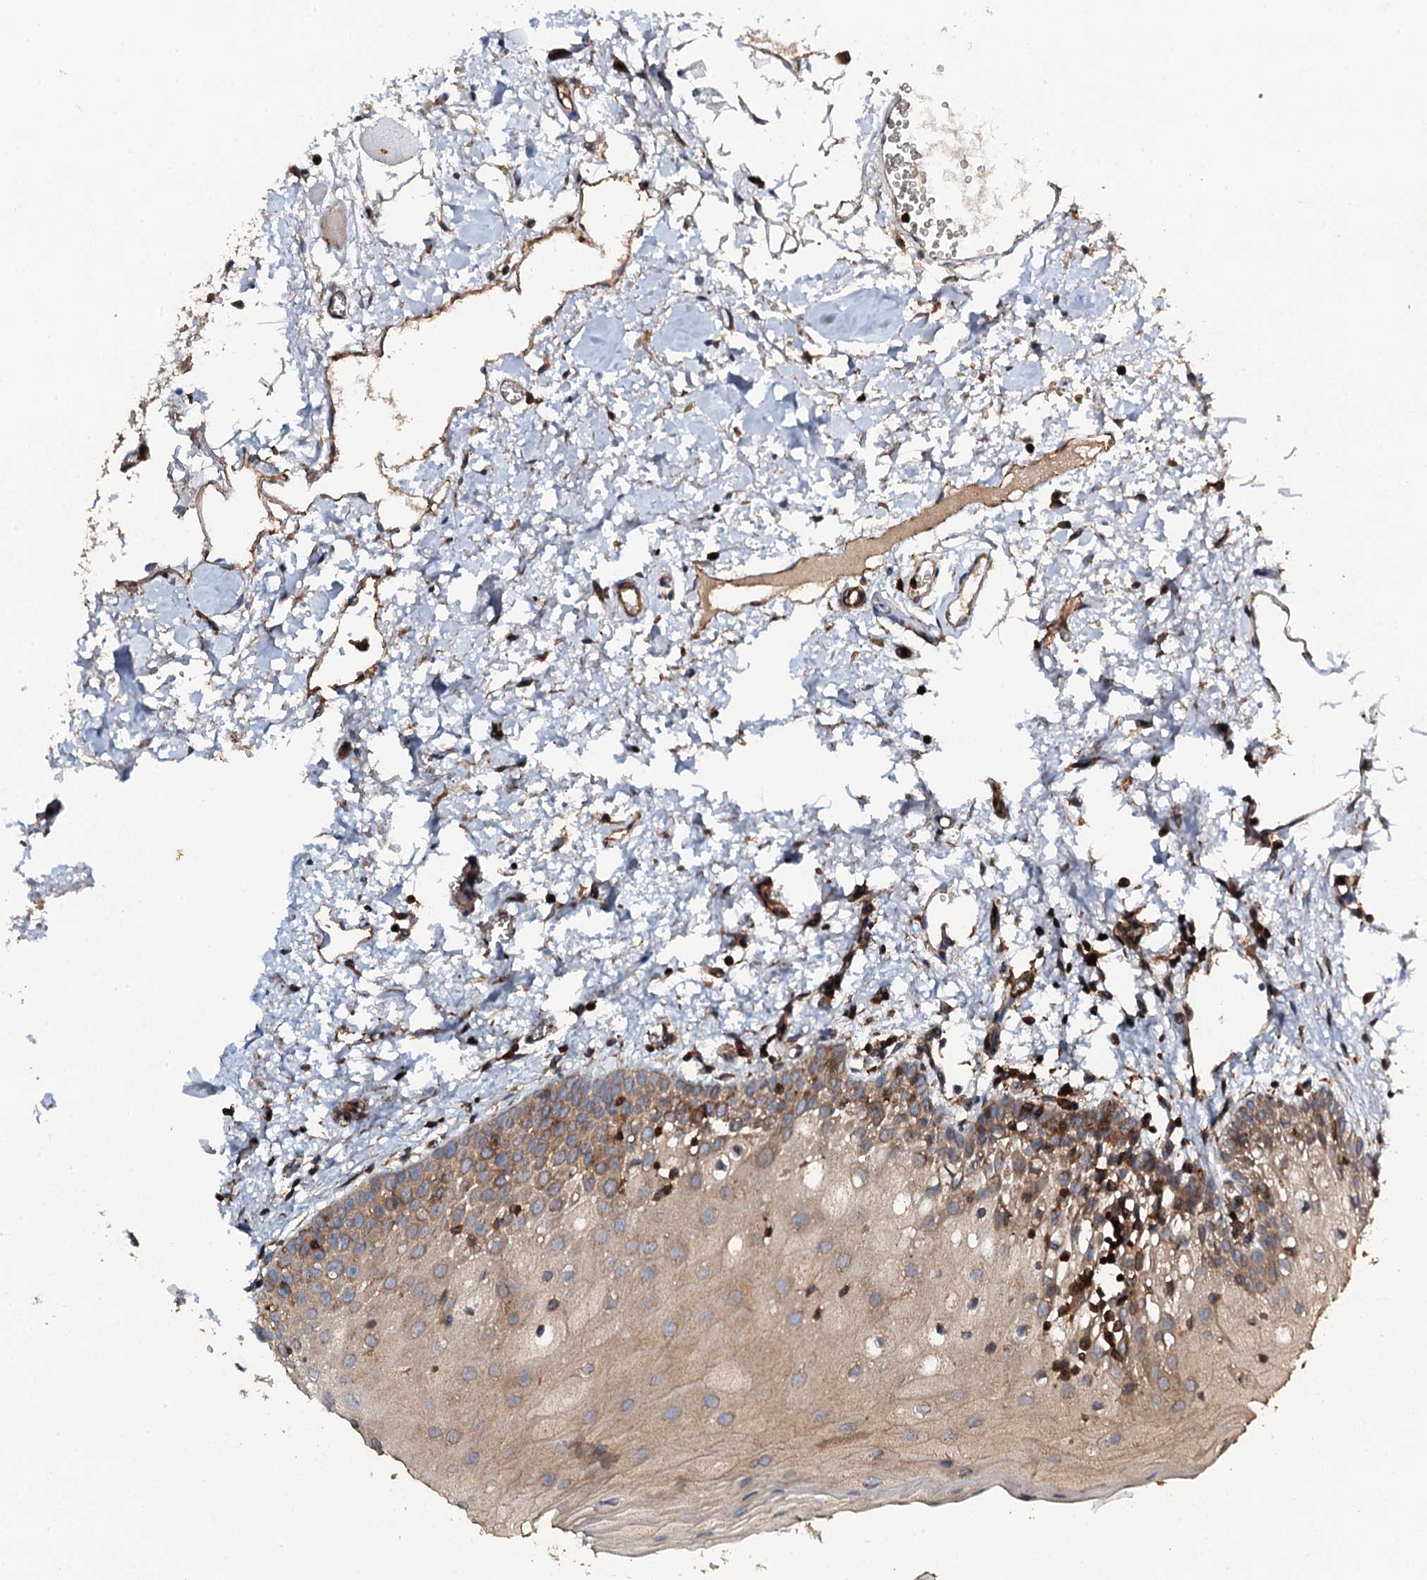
{"staining": {"intensity": "moderate", "quantity": ">75%", "location": "cytoplasmic/membranous"}, "tissue": "oral mucosa", "cell_type": "Squamous epithelial cells", "image_type": "normal", "snomed": [{"axis": "morphology", "description": "Normal tissue, NOS"}, {"axis": "topography", "description": "Oral tissue"}, {"axis": "topography", "description": "Tounge, NOS"}], "caption": "Protein analysis of unremarkable oral mucosa reveals moderate cytoplasmic/membranous positivity in approximately >75% of squamous epithelial cells. Using DAB (brown) and hematoxylin (blue) stains, captured at high magnification using brightfield microscopy.", "gene": "GRK2", "patient": {"sex": "female", "age": 73}}